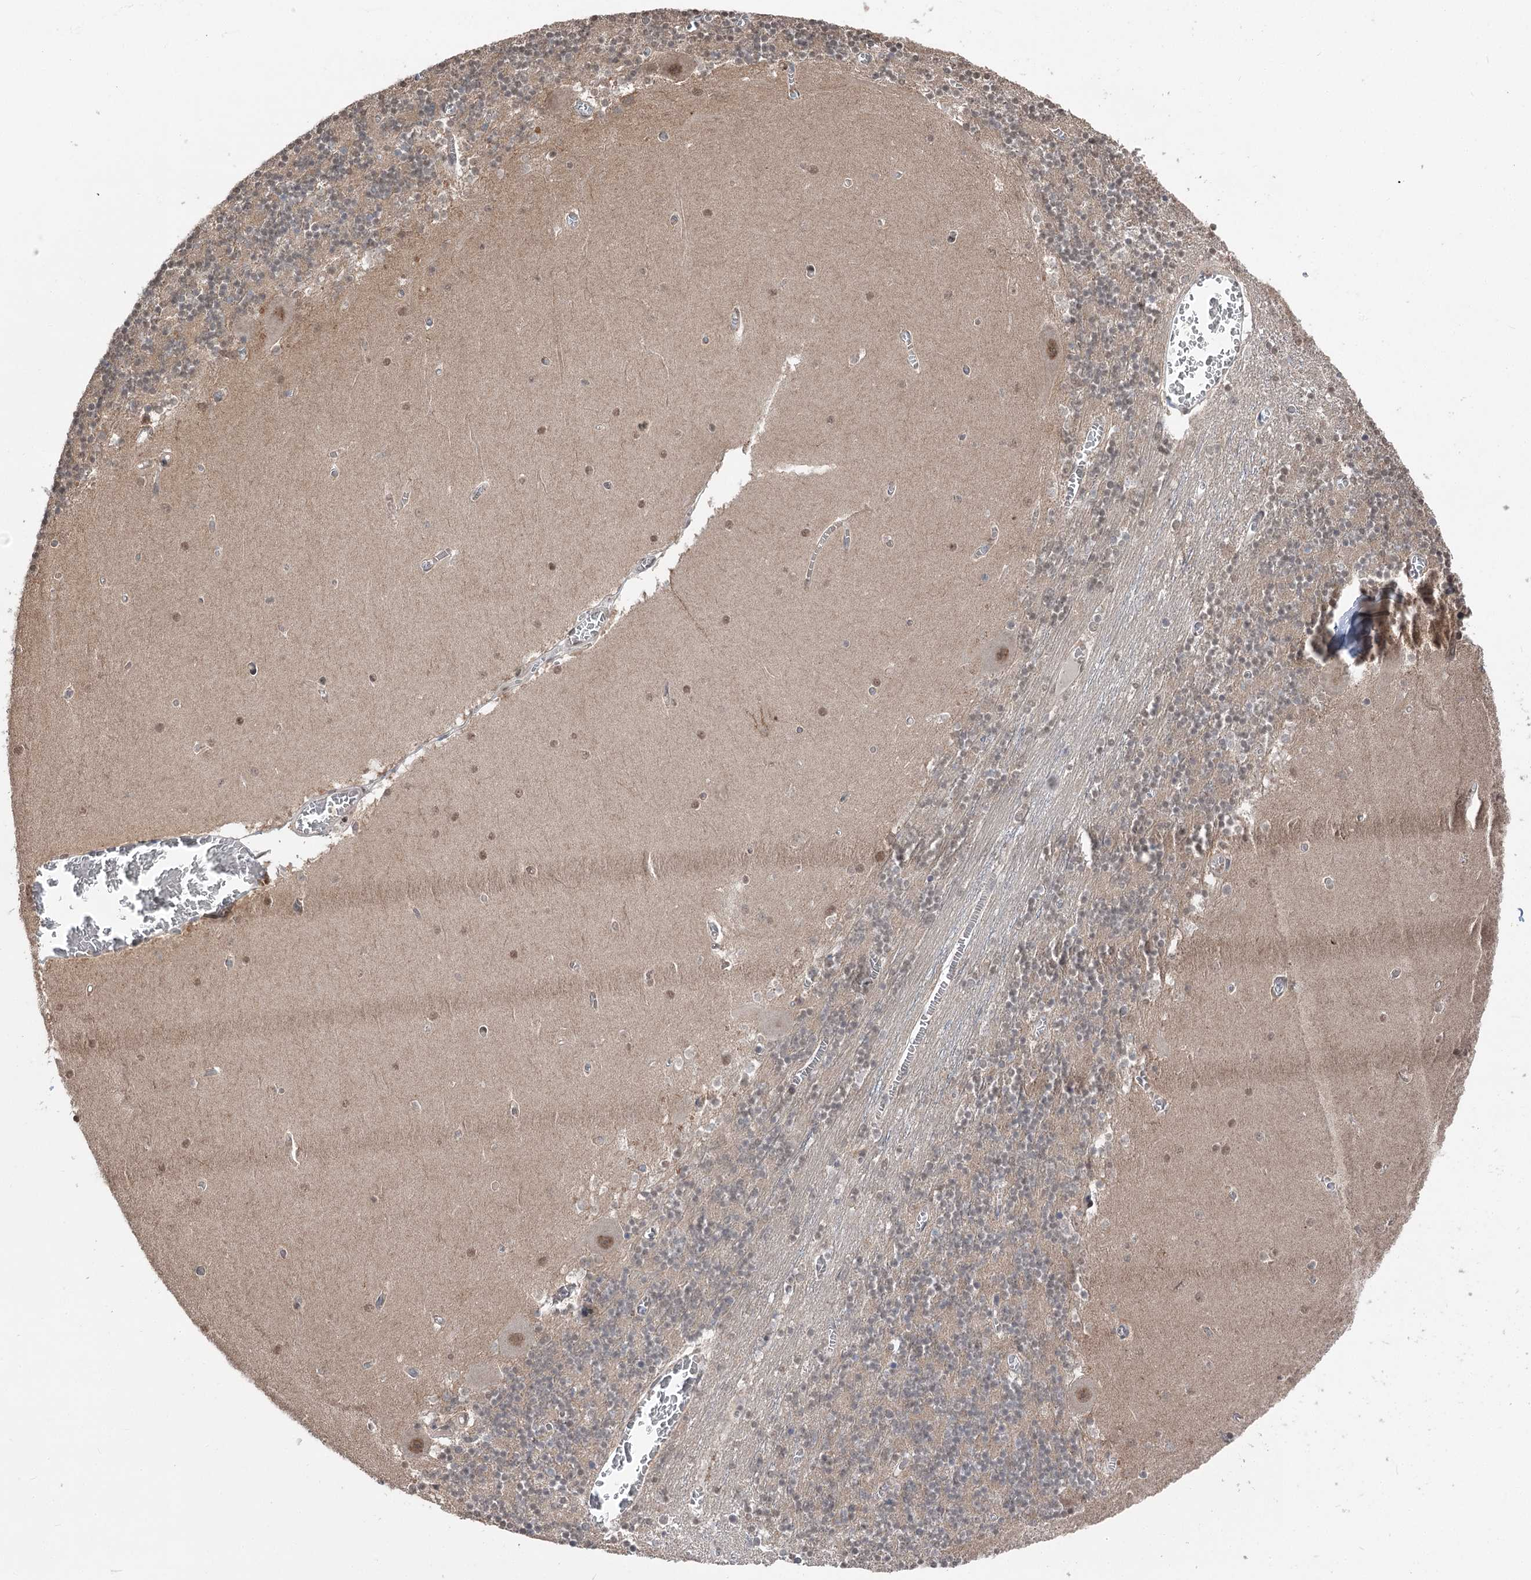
{"staining": {"intensity": "weak", "quantity": "25%-75%", "location": "cytoplasmic/membranous"}, "tissue": "cerebellum", "cell_type": "Cells in granular layer", "image_type": "normal", "snomed": [{"axis": "morphology", "description": "Normal tissue, NOS"}, {"axis": "topography", "description": "Cerebellum"}], "caption": "A brown stain highlights weak cytoplasmic/membranous staining of a protein in cells in granular layer of unremarkable cerebellum. Nuclei are stained in blue.", "gene": "CCSER2", "patient": {"sex": "female", "age": 28}}